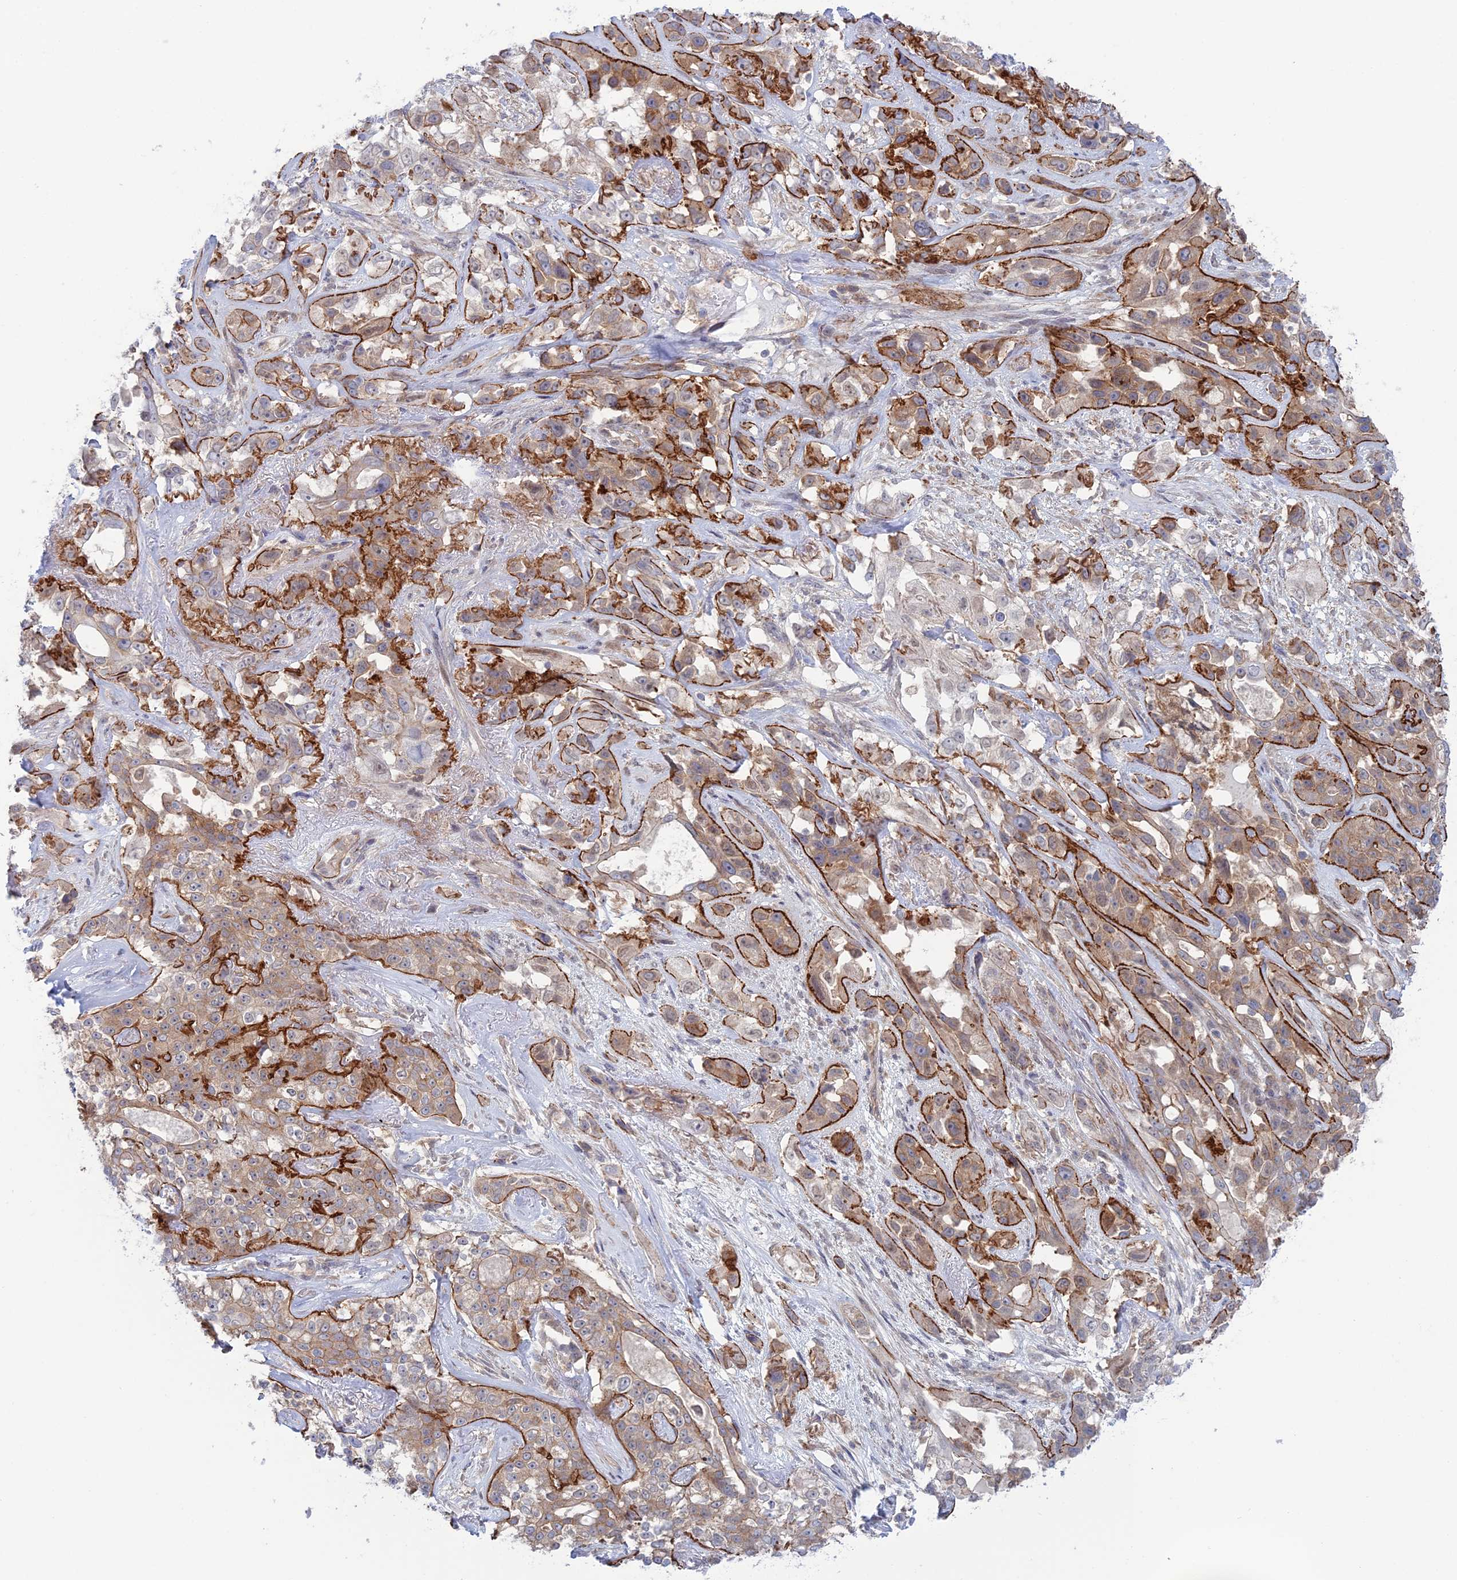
{"staining": {"intensity": "strong", "quantity": "<25%", "location": "cytoplasmic/membranous"}, "tissue": "lung cancer", "cell_type": "Tumor cells", "image_type": "cancer", "snomed": [{"axis": "morphology", "description": "Squamous cell carcinoma, NOS"}, {"axis": "topography", "description": "Lung"}], "caption": "Immunohistochemical staining of lung squamous cell carcinoma exhibits medium levels of strong cytoplasmic/membranous expression in approximately <25% of tumor cells.", "gene": "ABHD1", "patient": {"sex": "female", "age": 70}}